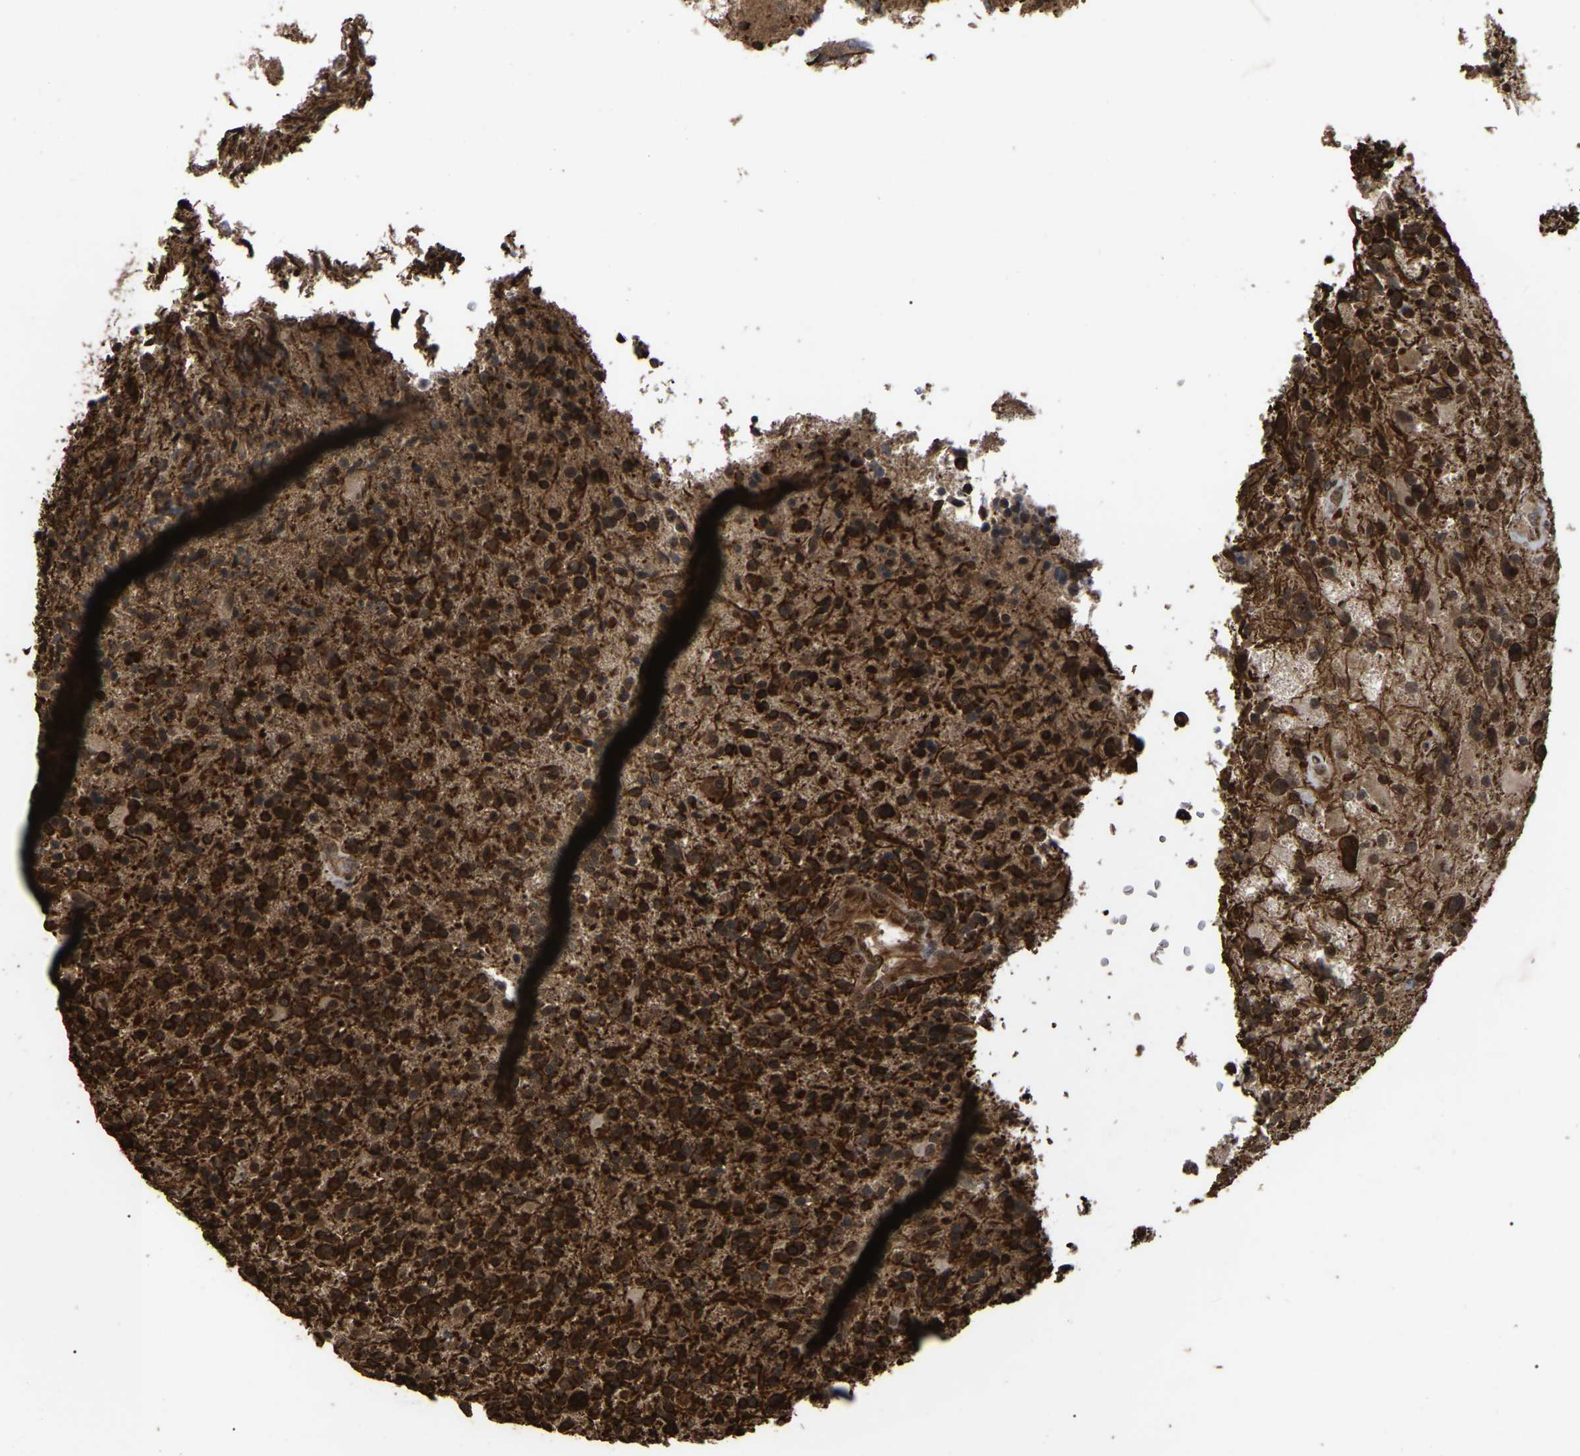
{"staining": {"intensity": "strong", "quantity": ">75%", "location": "cytoplasmic/membranous"}, "tissue": "glioma", "cell_type": "Tumor cells", "image_type": "cancer", "snomed": [{"axis": "morphology", "description": "Glioma, malignant, High grade"}, {"axis": "topography", "description": "Brain"}], "caption": "Tumor cells exhibit strong cytoplasmic/membranous staining in approximately >75% of cells in glioma.", "gene": "FAM161B", "patient": {"sex": "male", "age": 72}}